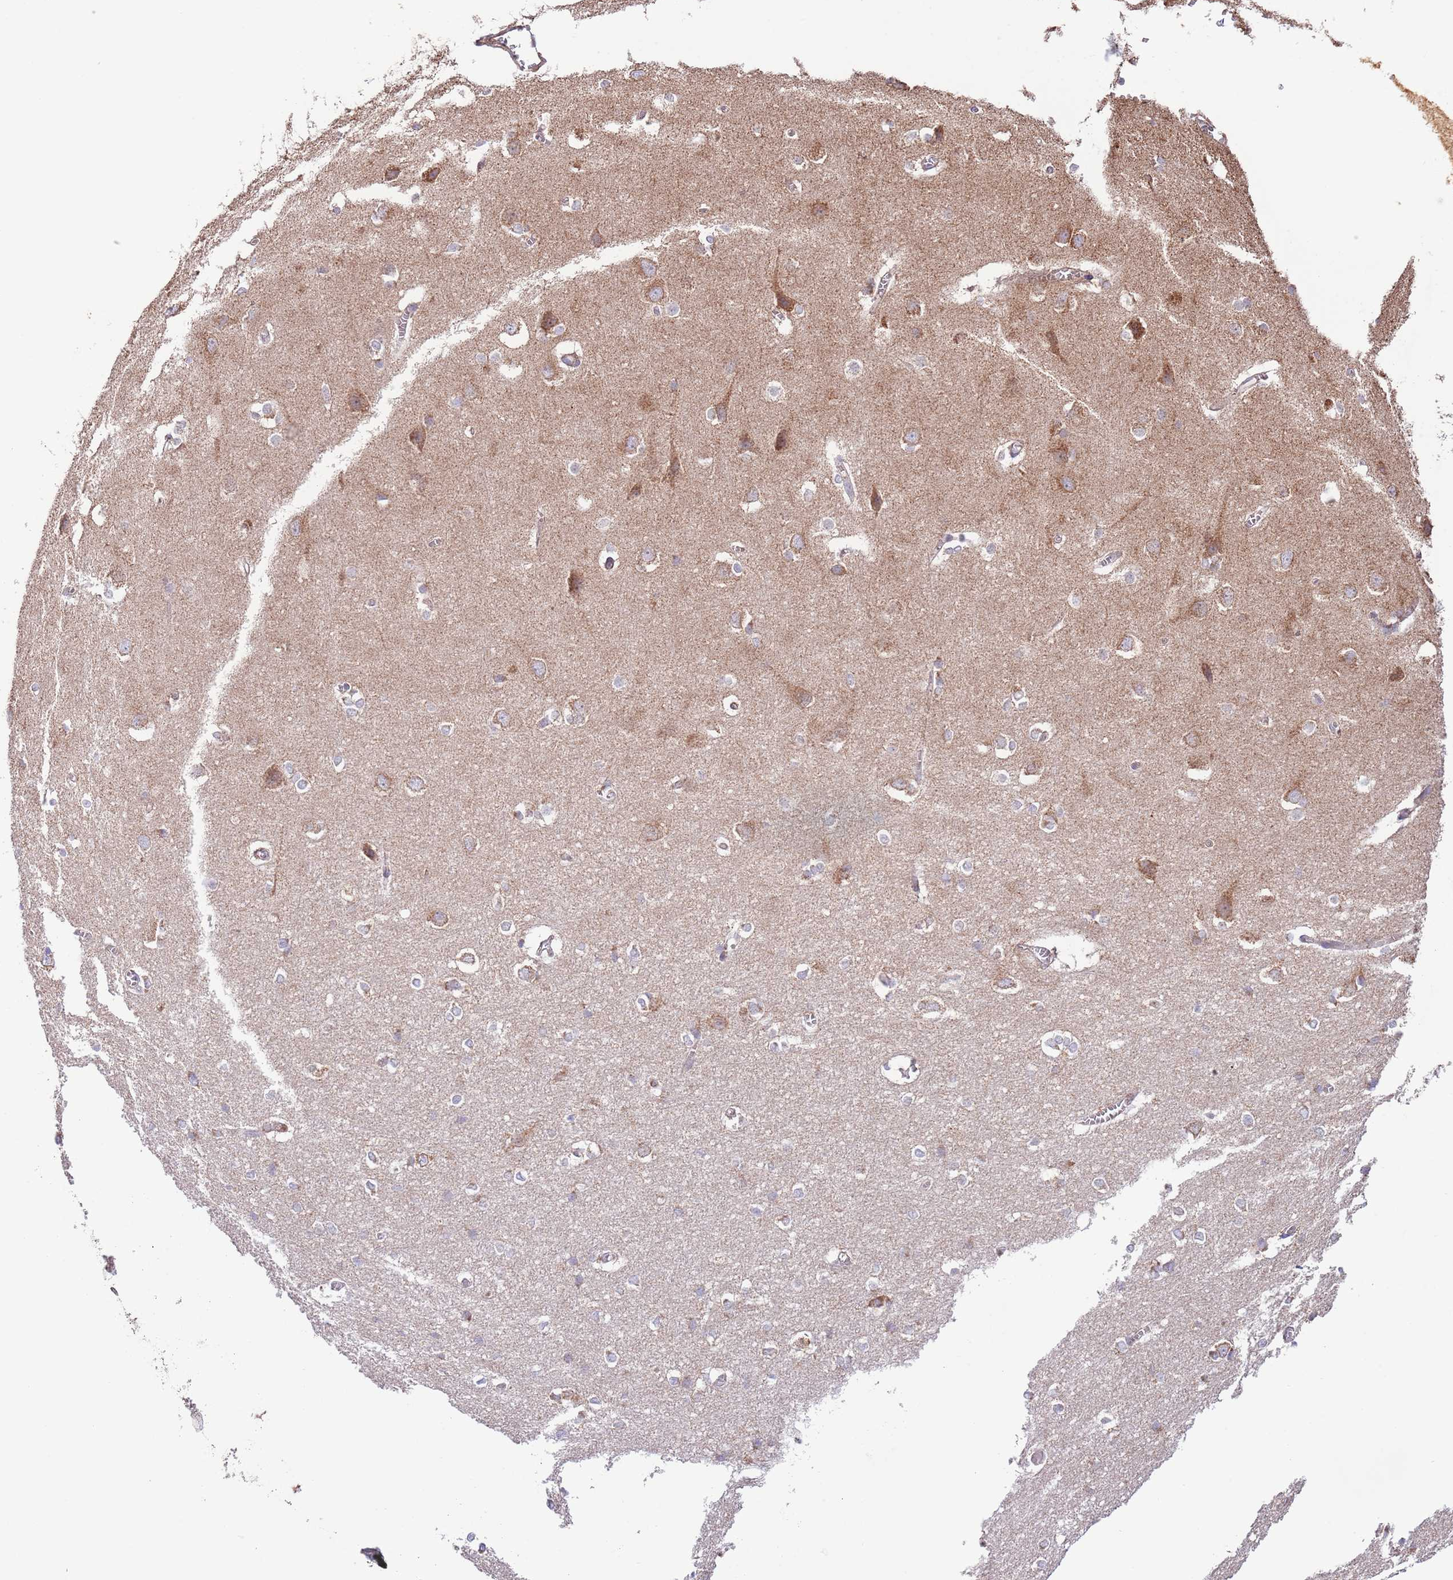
{"staining": {"intensity": "weak", "quantity": "<25%", "location": "cytoplasmic/membranous"}, "tissue": "cerebral cortex", "cell_type": "Endothelial cells", "image_type": "normal", "snomed": [{"axis": "morphology", "description": "Normal tissue, NOS"}, {"axis": "topography", "description": "Cerebral cortex"}], "caption": "Endothelial cells show no significant positivity in normal cerebral cortex.", "gene": "DNAJA3", "patient": {"sex": "male", "age": 37}}